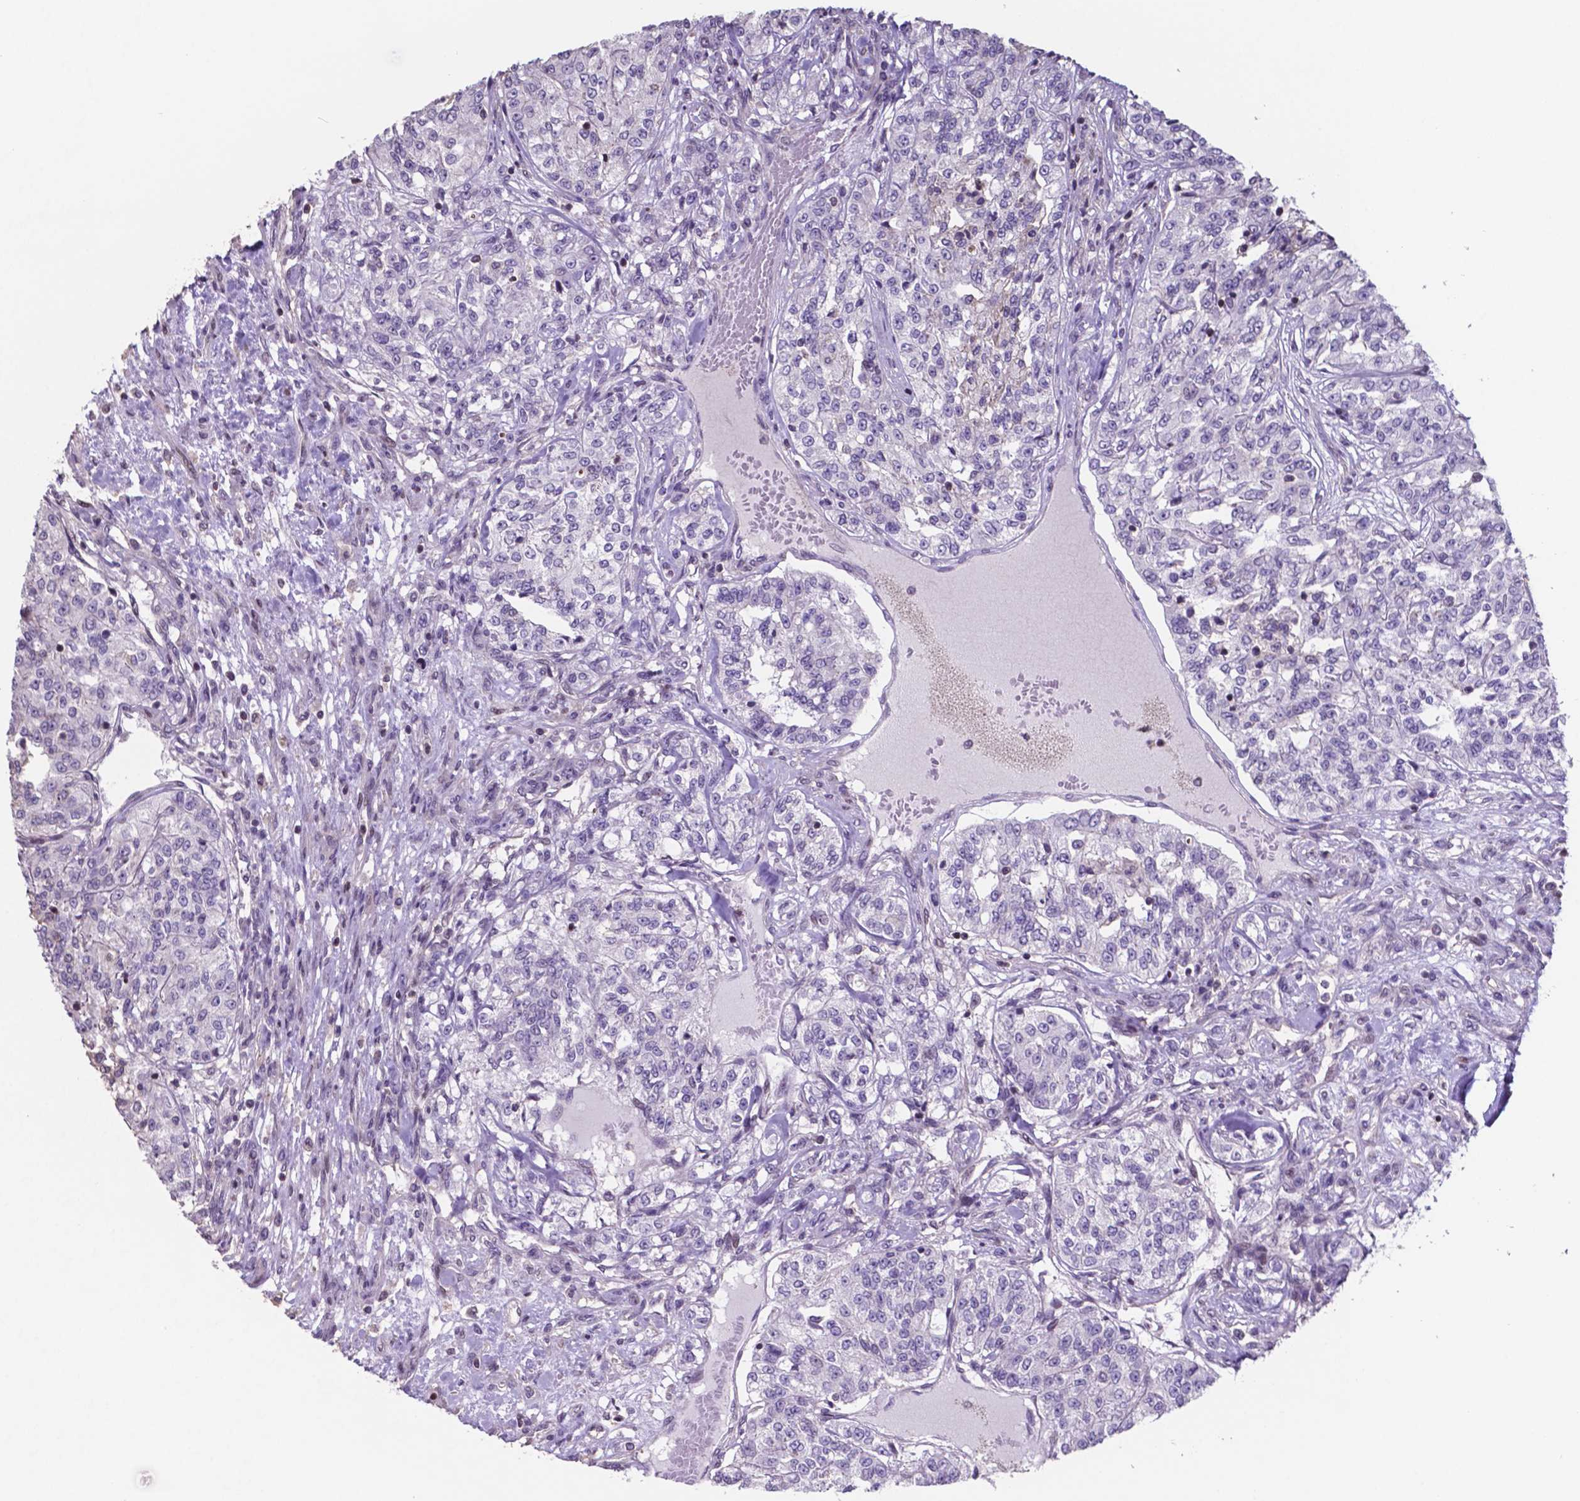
{"staining": {"intensity": "negative", "quantity": "none", "location": "none"}, "tissue": "renal cancer", "cell_type": "Tumor cells", "image_type": "cancer", "snomed": [{"axis": "morphology", "description": "Adenocarcinoma, NOS"}, {"axis": "topography", "description": "Kidney"}], "caption": "Tumor cells are negative for brown protein staining in renal cancer (adenocarcinoma).", "gene": "MLC1", "patient": {"sex": "female", "age": 63}}